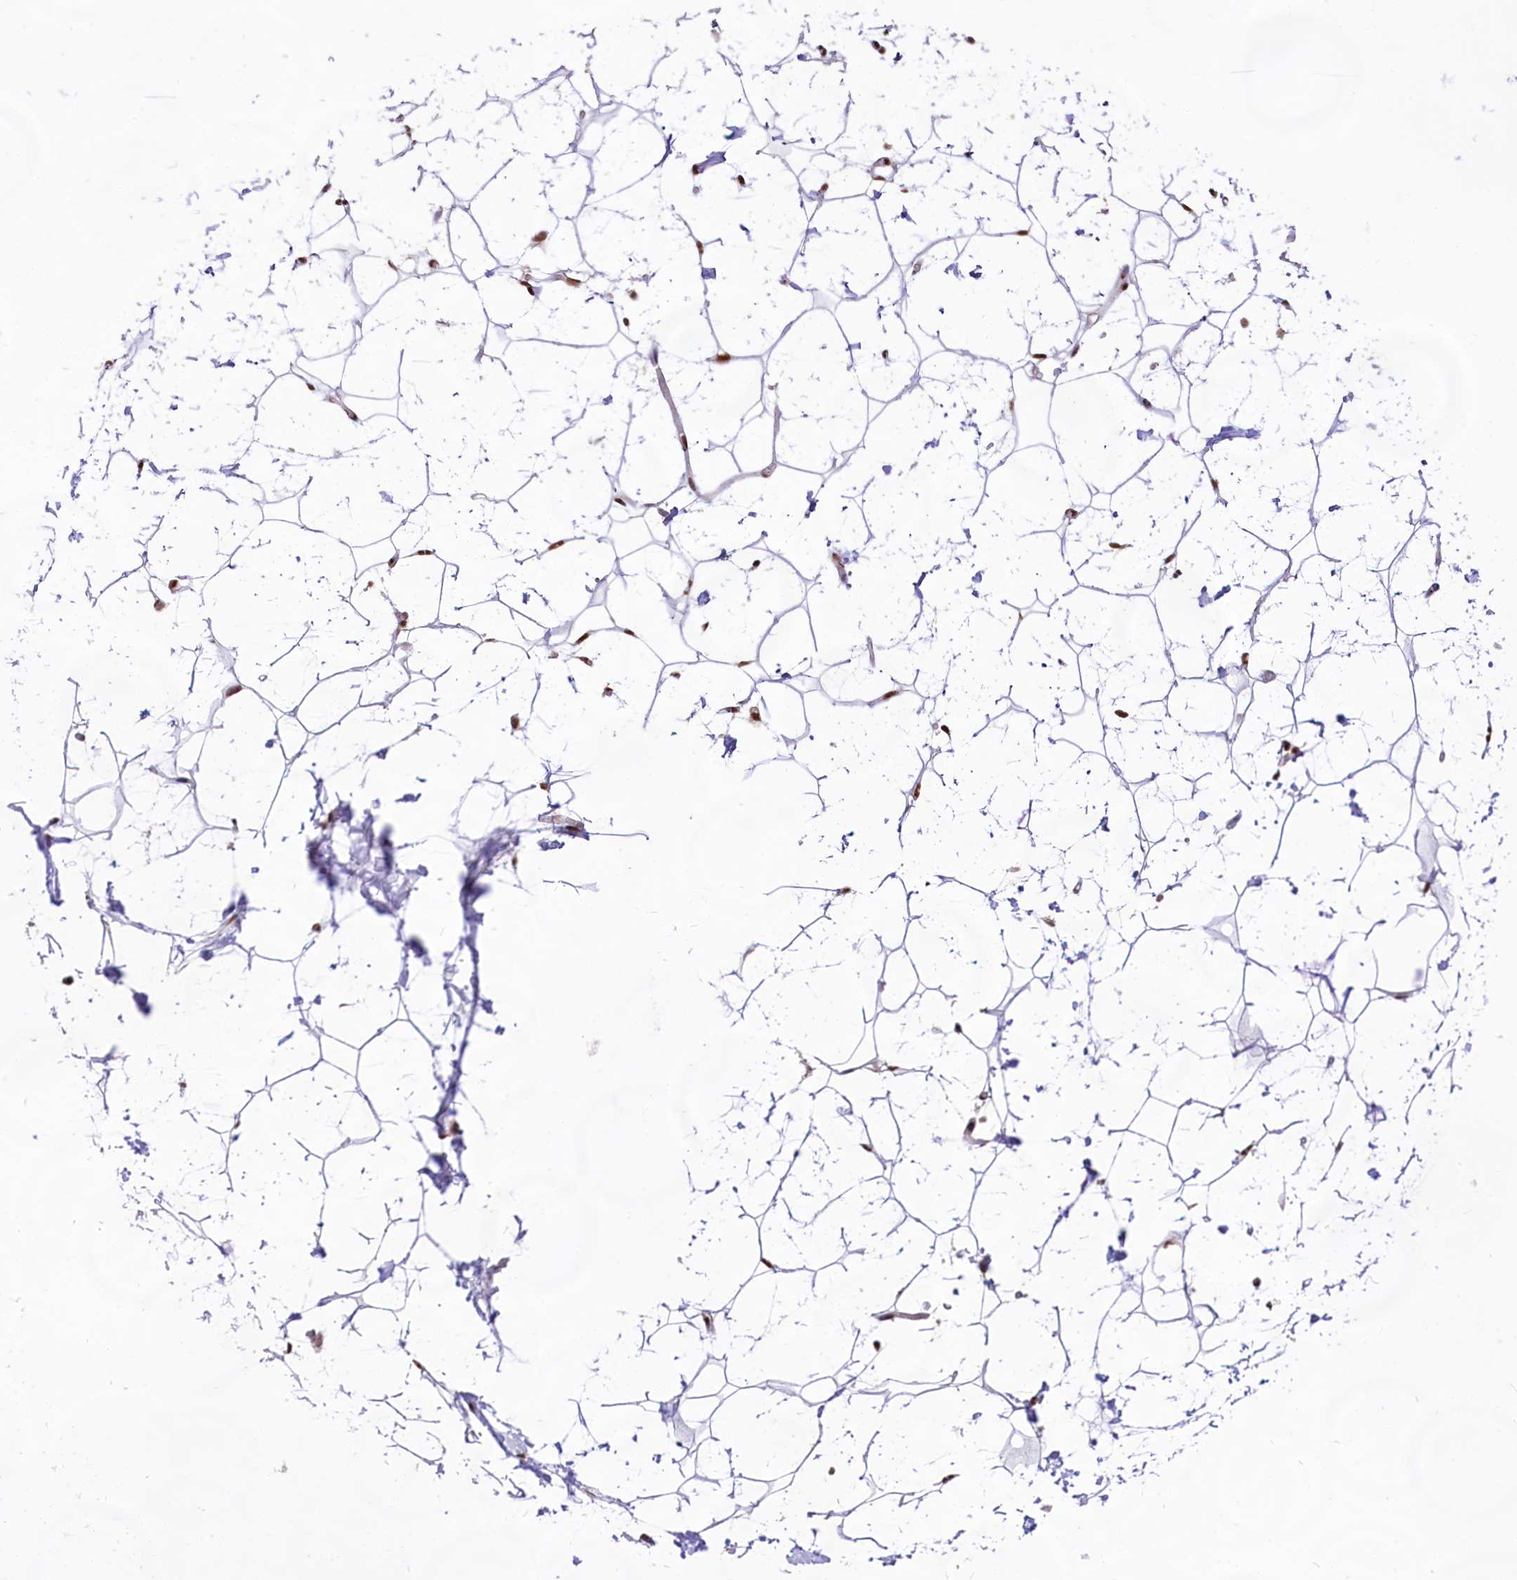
{"staining": {"intensity": "moderate", "quantity": ">75%", "location": "nuclear"}, "tissue": "adipose tissue", "cell_type": "Adipocytes", "image_type": "normal", "snomed": [{"axis": "morphology", "description": "Normal tissue, NOS"}, {"axis": "topography", "description": "Breast"}], "caption": "Immunohistochemical staining of normal adipose tissue displays moderate nuclear protein expression in approximately >75% of adipocytes.", "gene": "HIRA", "patient": {"sex": "female", "age": 26}}